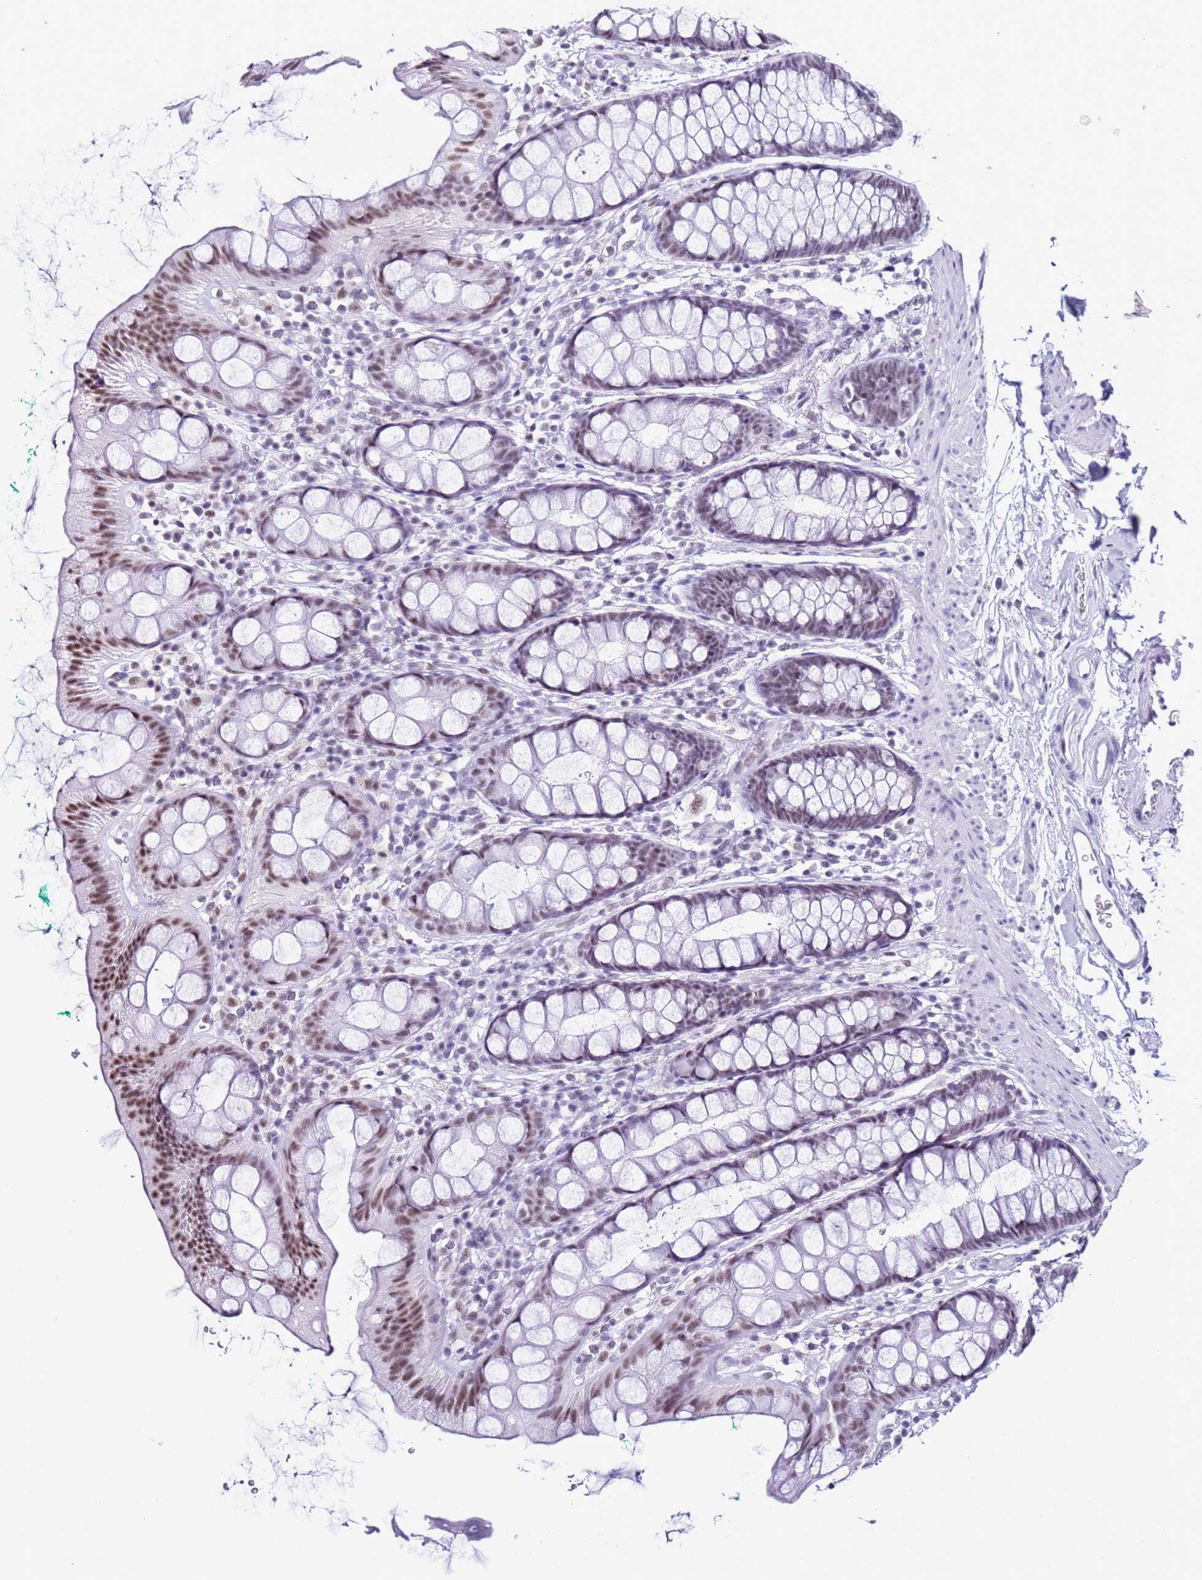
{"staining": {"intensity": "moderate", "quantity": "25%-75%", "location": "nuclear"}, "tissue": "rectum", "cell_type": "Glandular cells", "image_type": "normal", "snomed": [{"axis": "morphology", "description": "Normal tissue, NOS"}, {"axis": "topography", "description": "Rectum"}], "caption": "Human rectum stained with a protein marker reveals moderate staining in glandular cells.", "gene": "DHX15", "patient": {"sex": "female", "age": 65}}